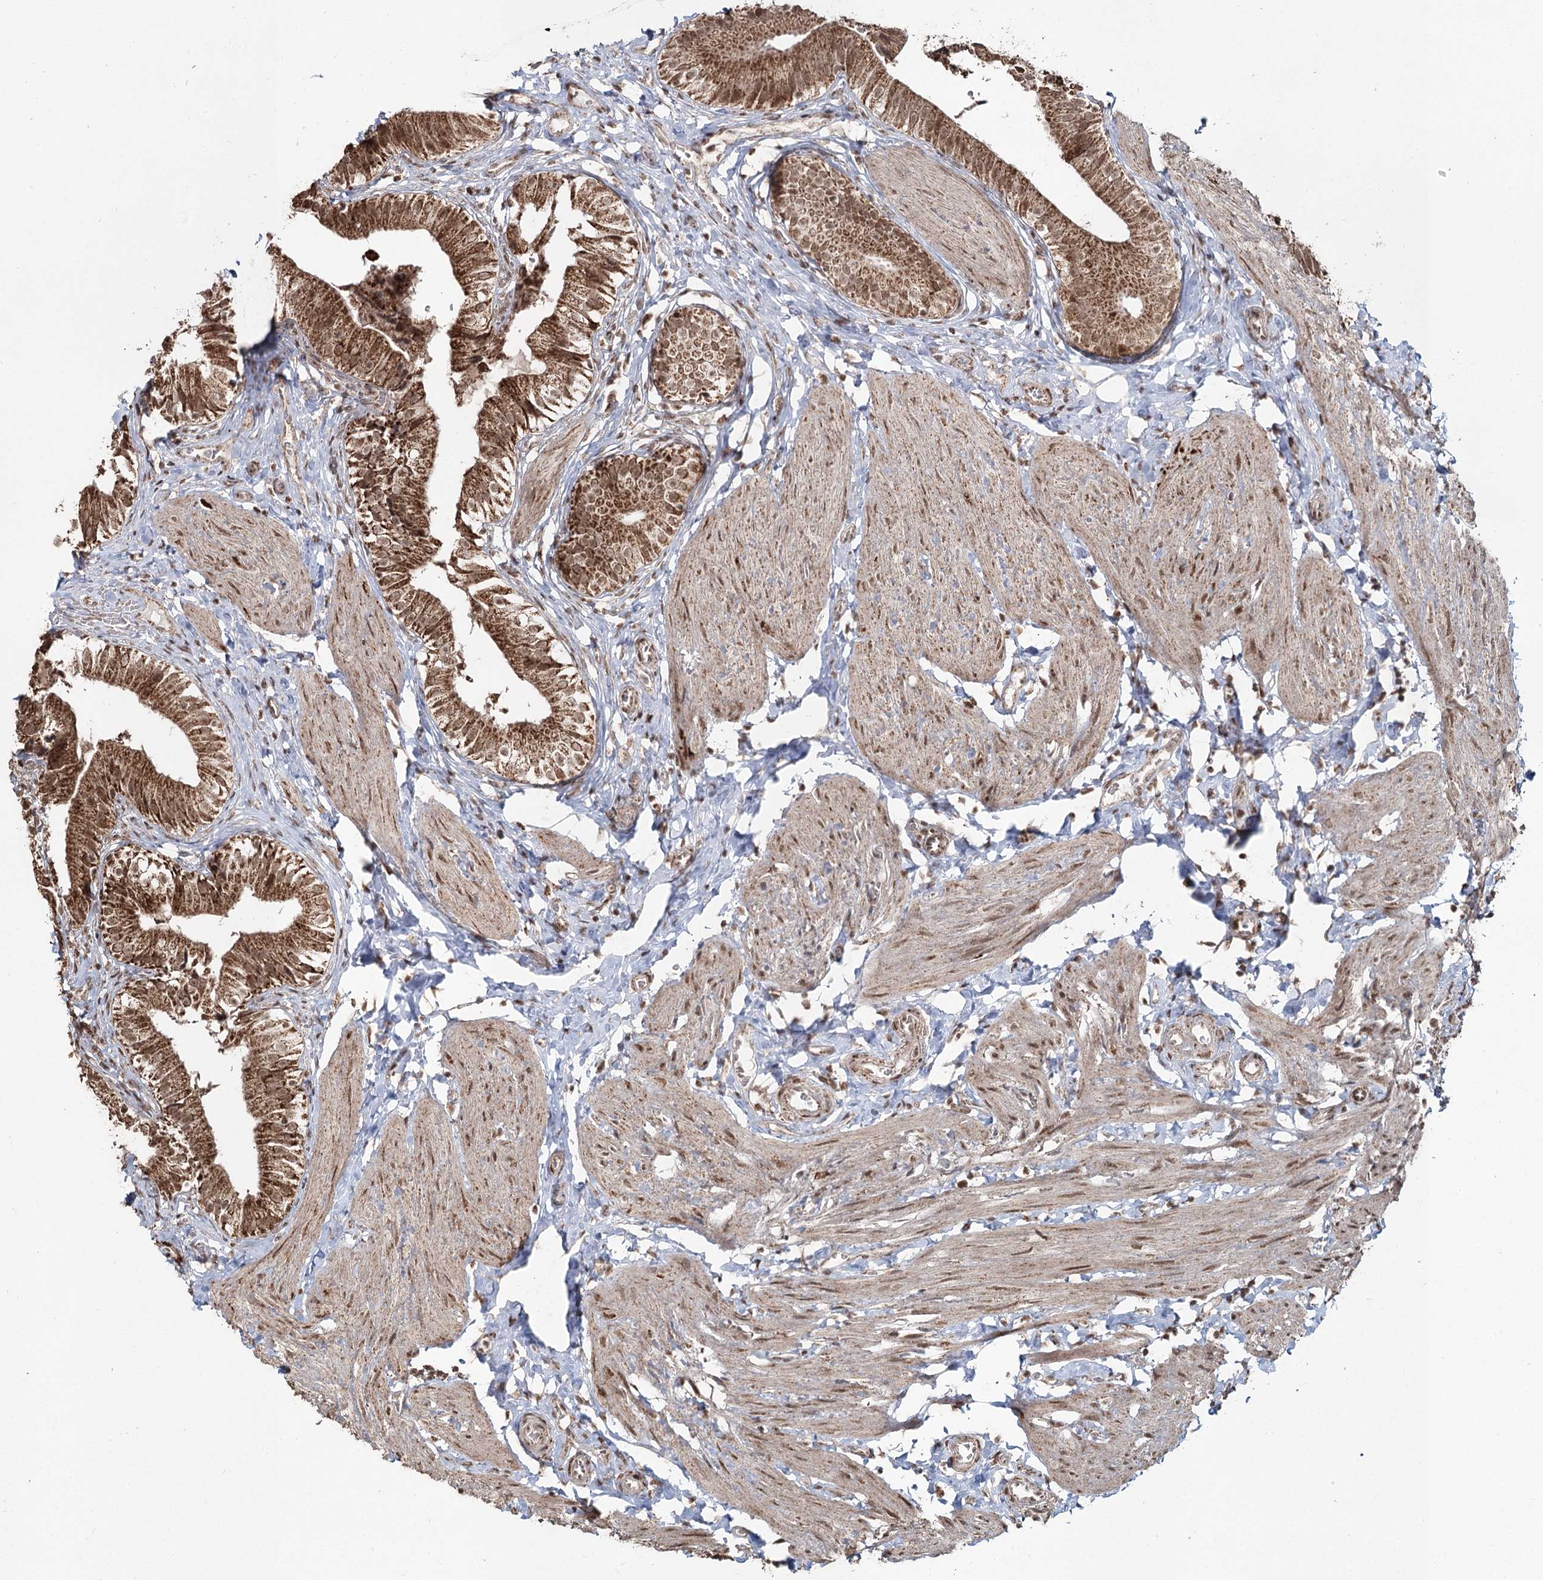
{"staining": {"intensity": "strong", "quantity": ">75%", "location": "cytoplasmic/membranous,nuclear"}, "tissue": "gallbladder", "cell_type": "Glandular cells", "image_type": "normal", "snomed": [{"axis": "morphology", "description": "Normal tissue, NOS"}, {"axis": "topography", "description": "Gallbladder"}], "caption": "A brown stain labels strong cytoplasmic/membranous,nuclear staining of a protein in glandular cells of unremarkable human gallbladder. (Brightfield microscopy of DAB IHC at high magnification).", "gene": "PDHX", "patient": {"sex": "female", "age": 47}}